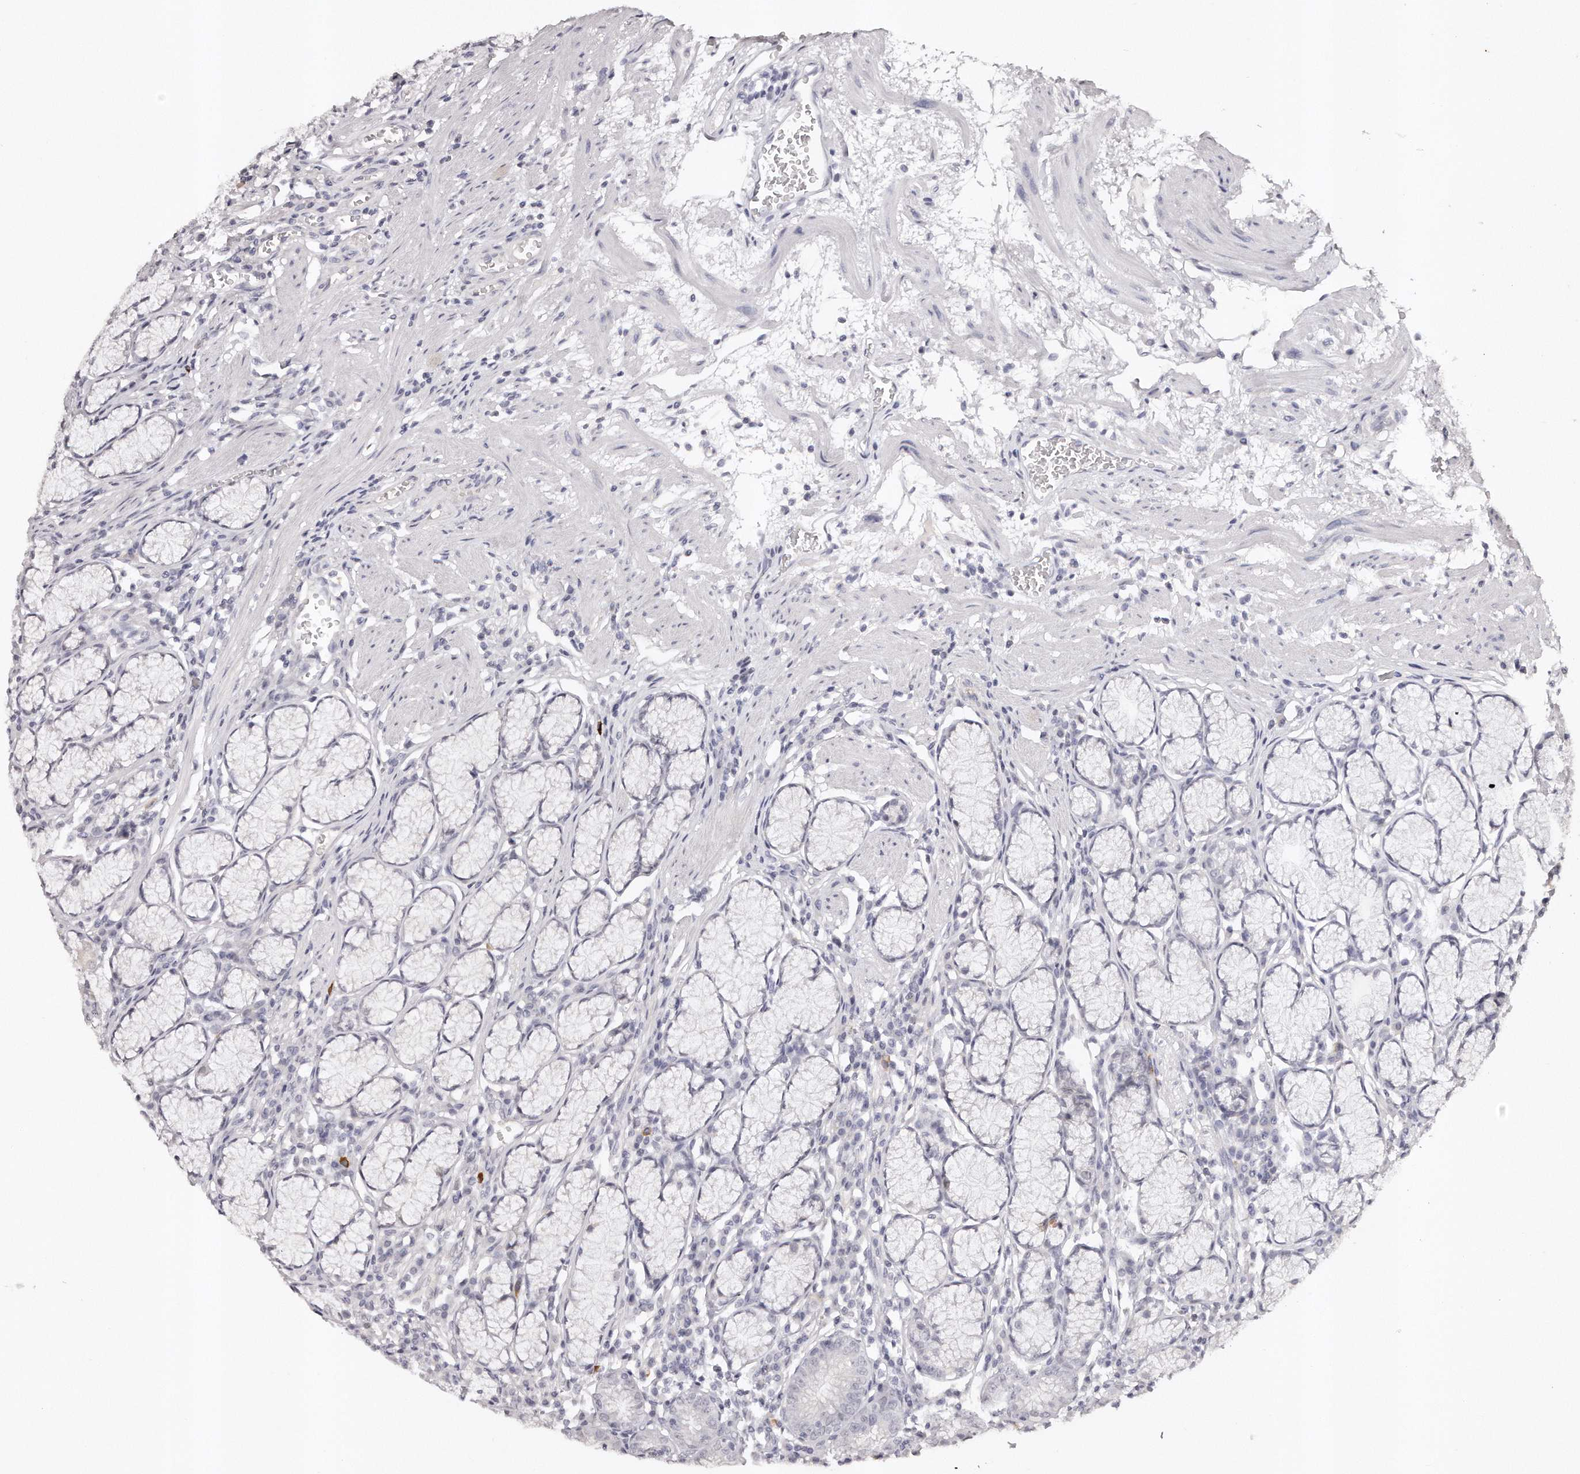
{"staining": {"intensity": "weak", "quantity": "25%-75%", "location": "nuclear"}, "tissue": "stomach", "cell_type": "Glandular cells", "image_type": "normal", "snomed": [{"axis": "morphology", "description": "Normal tissue, NOS"}, {"axis": "topography", "description": "Stomach"}], "caption": "Brown immunohistochemical staining in benign human stomach reveals weak nuclear positivity in about 25%-75% of glandular cells.", "gene": "SOX4", "patient": {"sex": "male", "age": 55}}